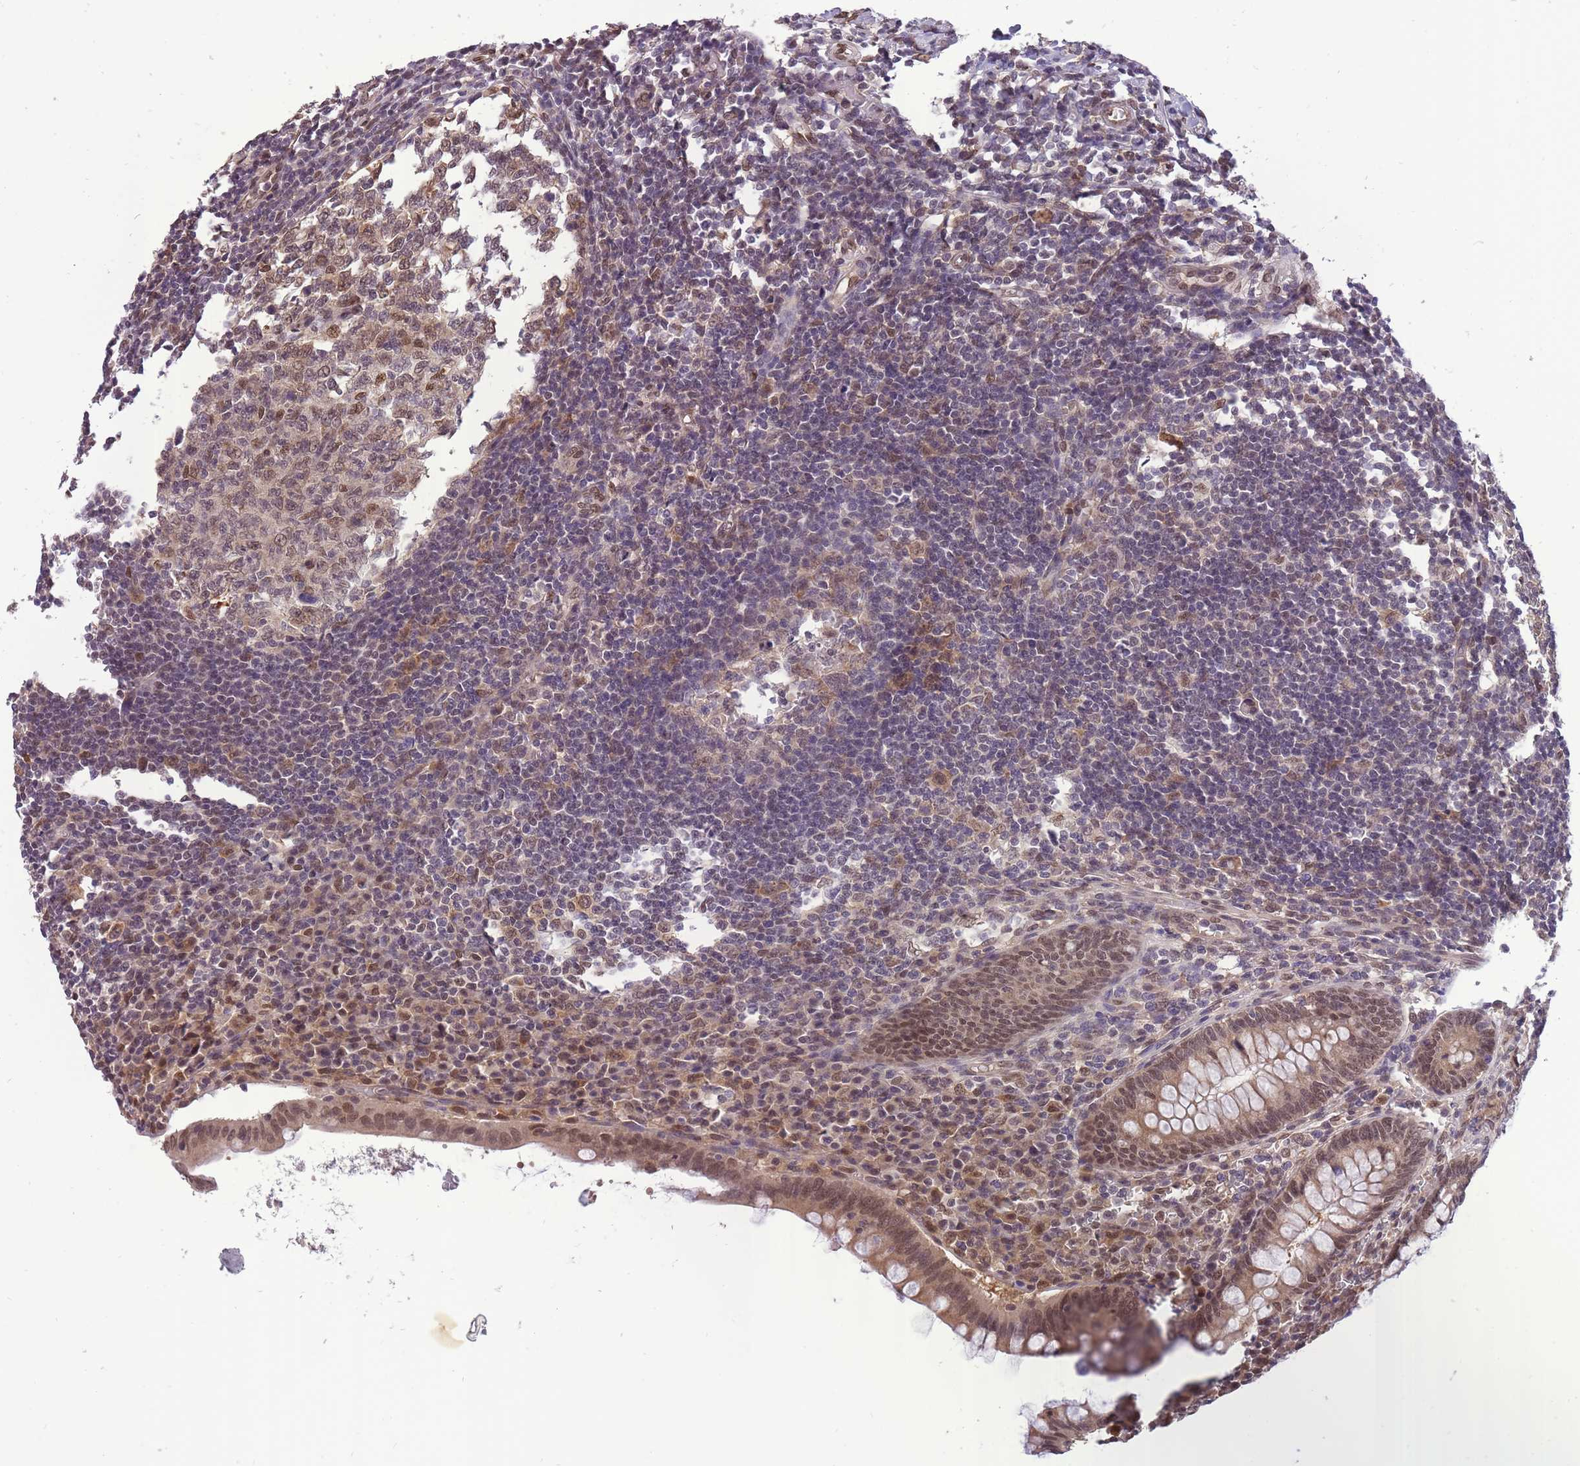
{"staining": {"intensity": "moderate", "quantity": ">75%", "location": "cytoplasmic/membranous,nuclear"}, "tissue": "appendix", "cell_type": "Glandular cells", "image_type": "normal", "snomed": [{"axis": "morphology", "description": "Normal tissue, NOS"}, {"axis": "topography", "description": "Appendix"}], "caption": "High-magnification brightfield microscopy of benign appendix stained with DAB (3,3'-diaminobenzidine) (brown) and counterstained with hematoxylin (blue). glandular cells exhibit moderate cytoplasmic/membranous,nuclear expression is present in about>75% of cells.", "gene": "CDIP1", "patient": {"sex": "female", "age": 33}}